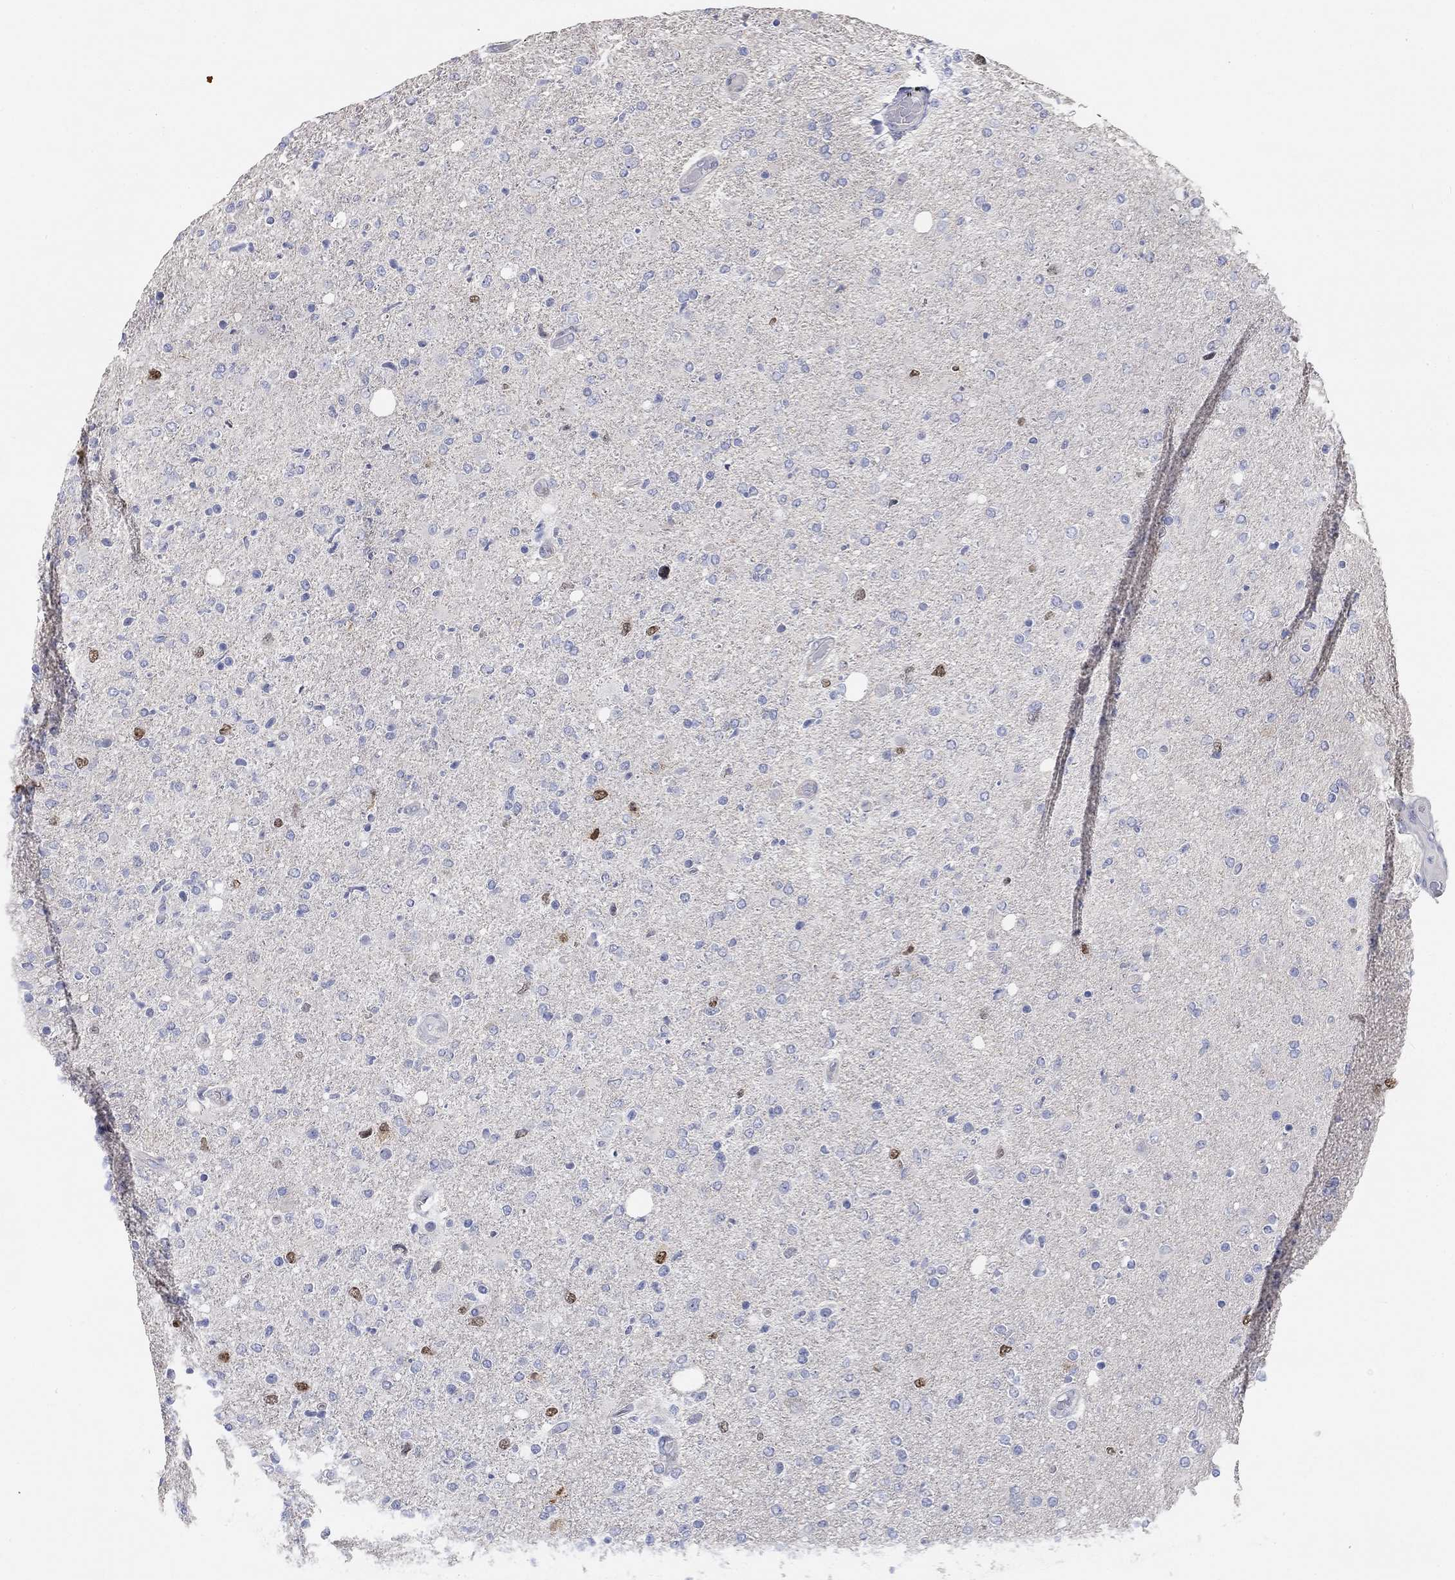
{"staining": {"intensity": "negative", "quantity": "none", "location": "none"}, "tissue": "glioma", "cell_type": "Tumor cells", "image_type": "cancer", "snomed": [{"axis": "morphology", "description": "Glioma, malignant, High grade"}, {"axis": "topography", "description": "Cerebral cortex"}], "caption": "Immunohistochemistry of human glioma displays no staining in tumor cells.", "gene": "PRC1", "patient": {"sex": "male", "age": 70}}